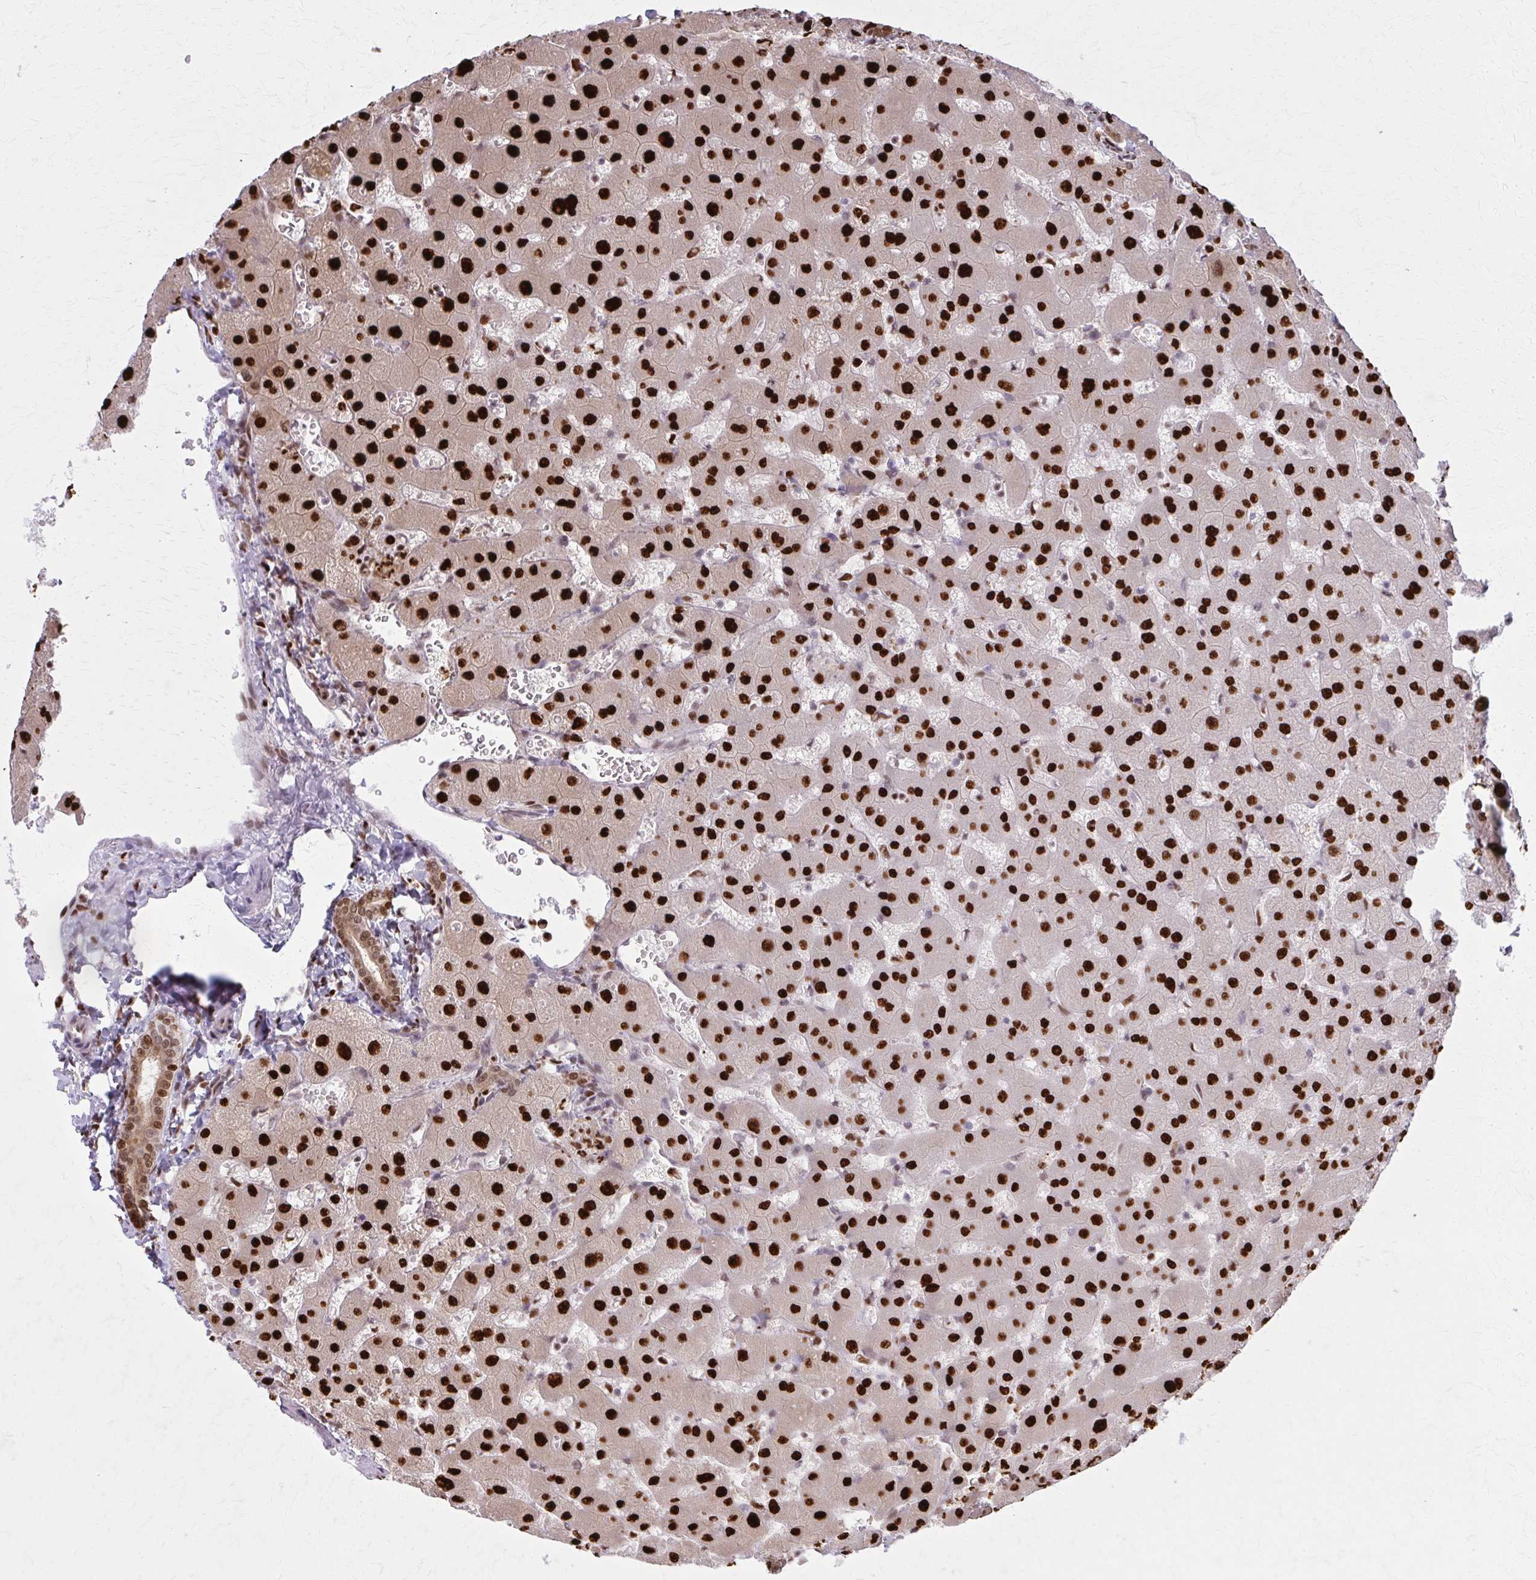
{"staining": {"intensity": "moderate", "quantity": ">75%", "location": "nuclear"}, "tissue": "liver", "cell_type": "Cholangiocytes", "image_type": "normal", "snomed": [{"axis": "morphology", "description": "Normal tissue, NOS"}, {"axis": "topography", "description": "Liver"}], "caption": "Human liver stained for a protein (brown) demonstrates moderate nuclear positive staining in approximately >75% of cholangiocytes.", "gene": "ZNF559", "patient": {"sex": "female", "age": 63}}